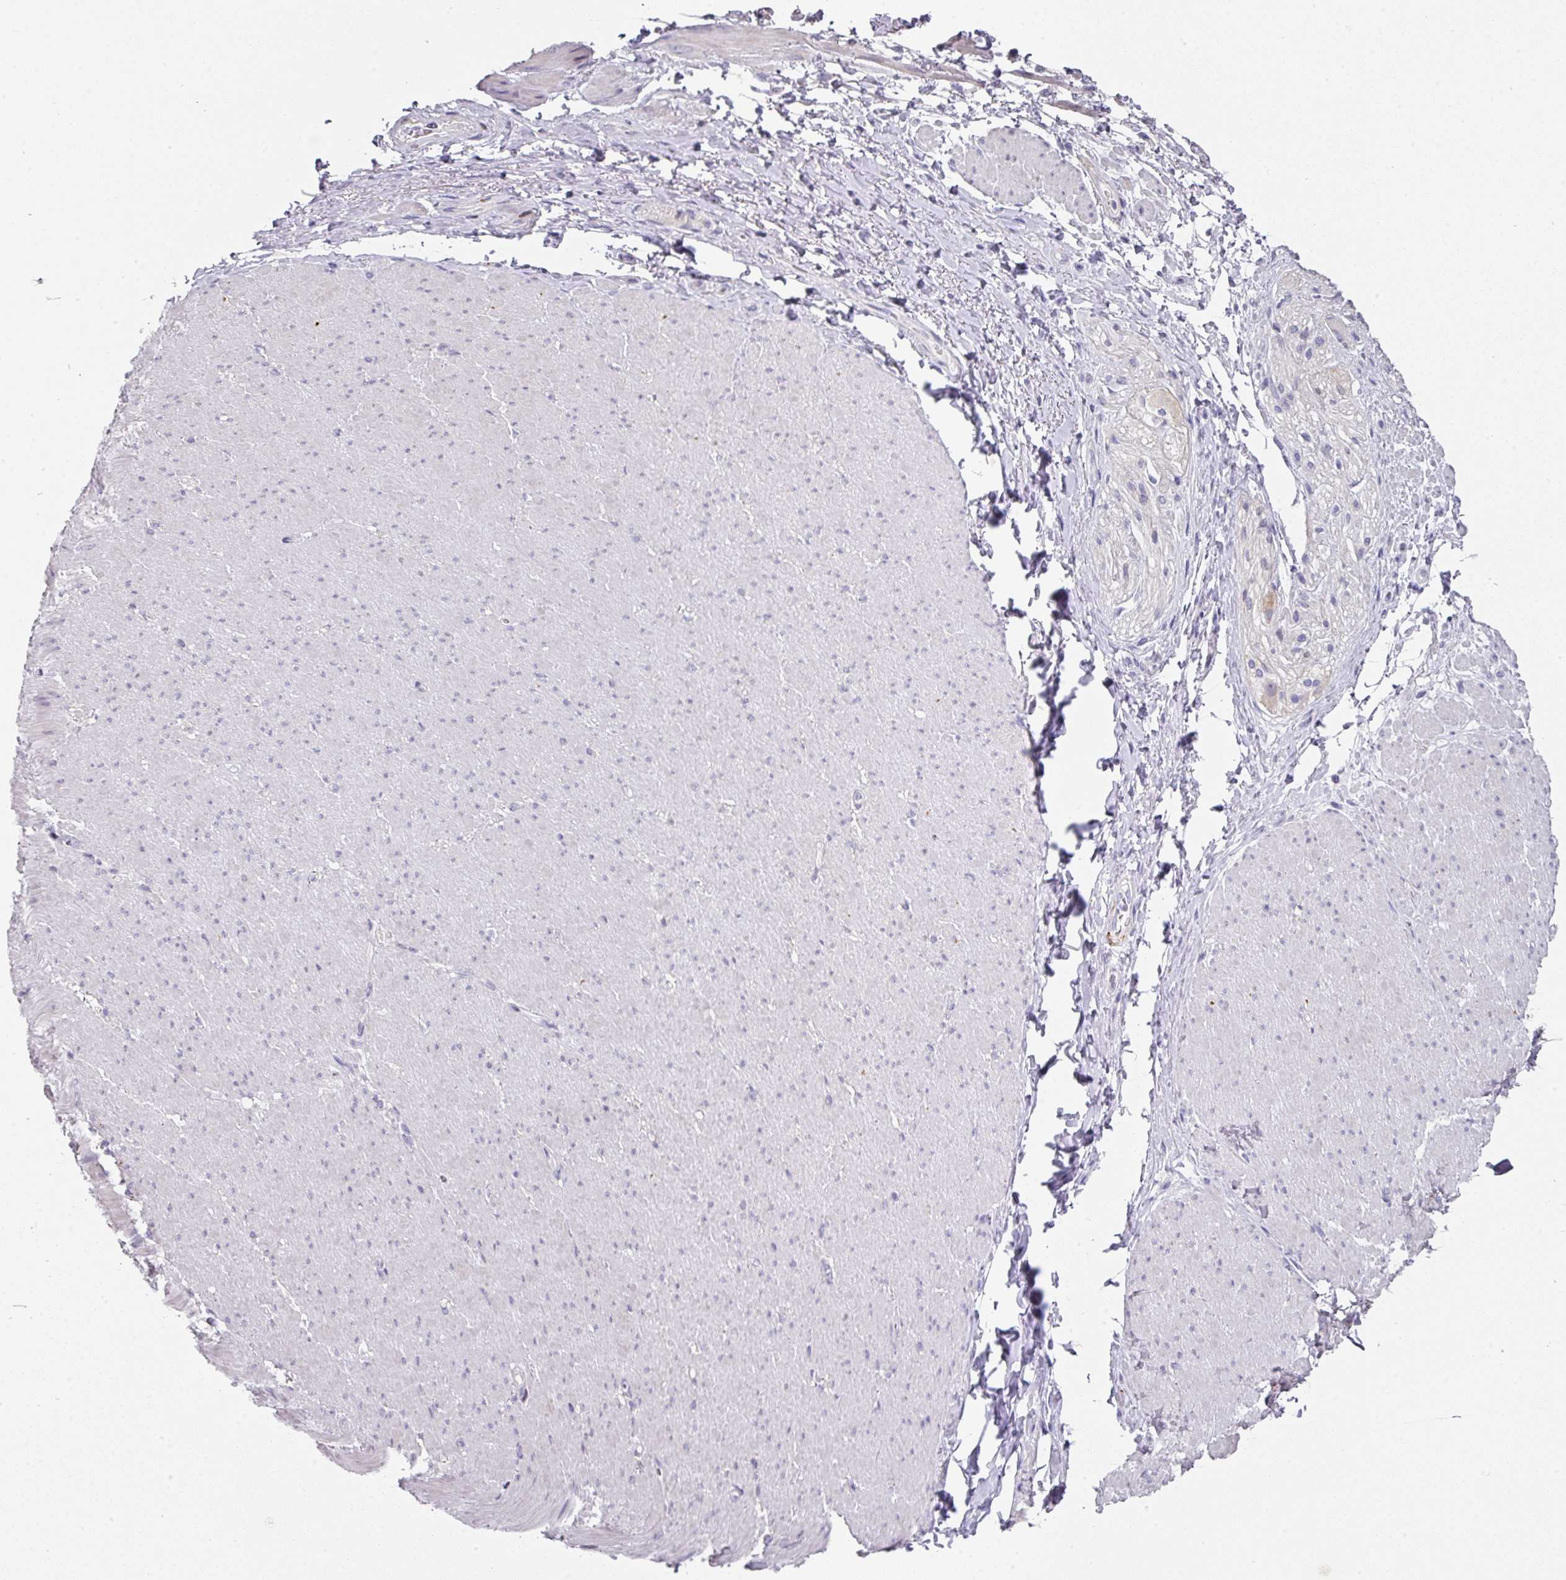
{"staining": {"intensity": "weak", "quantity": "<25%", "location": "cytoplasmic/membranous"}, "tissue": "smooth muscle", "cell_type": "Smooth muscle cells", "image_type": "normal", "snomed": [{"axis": "morphology", "description": "Normal tissue, NOS"}, {"axis": "topography", "description": "Smooth muscle"}, {"axis": "topography", "description": "Rectum"}], "caption": "An image of smooth muscle stained for a protein displays no brown staining in smooth muscle cells.", "gene": "ANKRD29", "patient": {"sex": "male", "age": 53}}